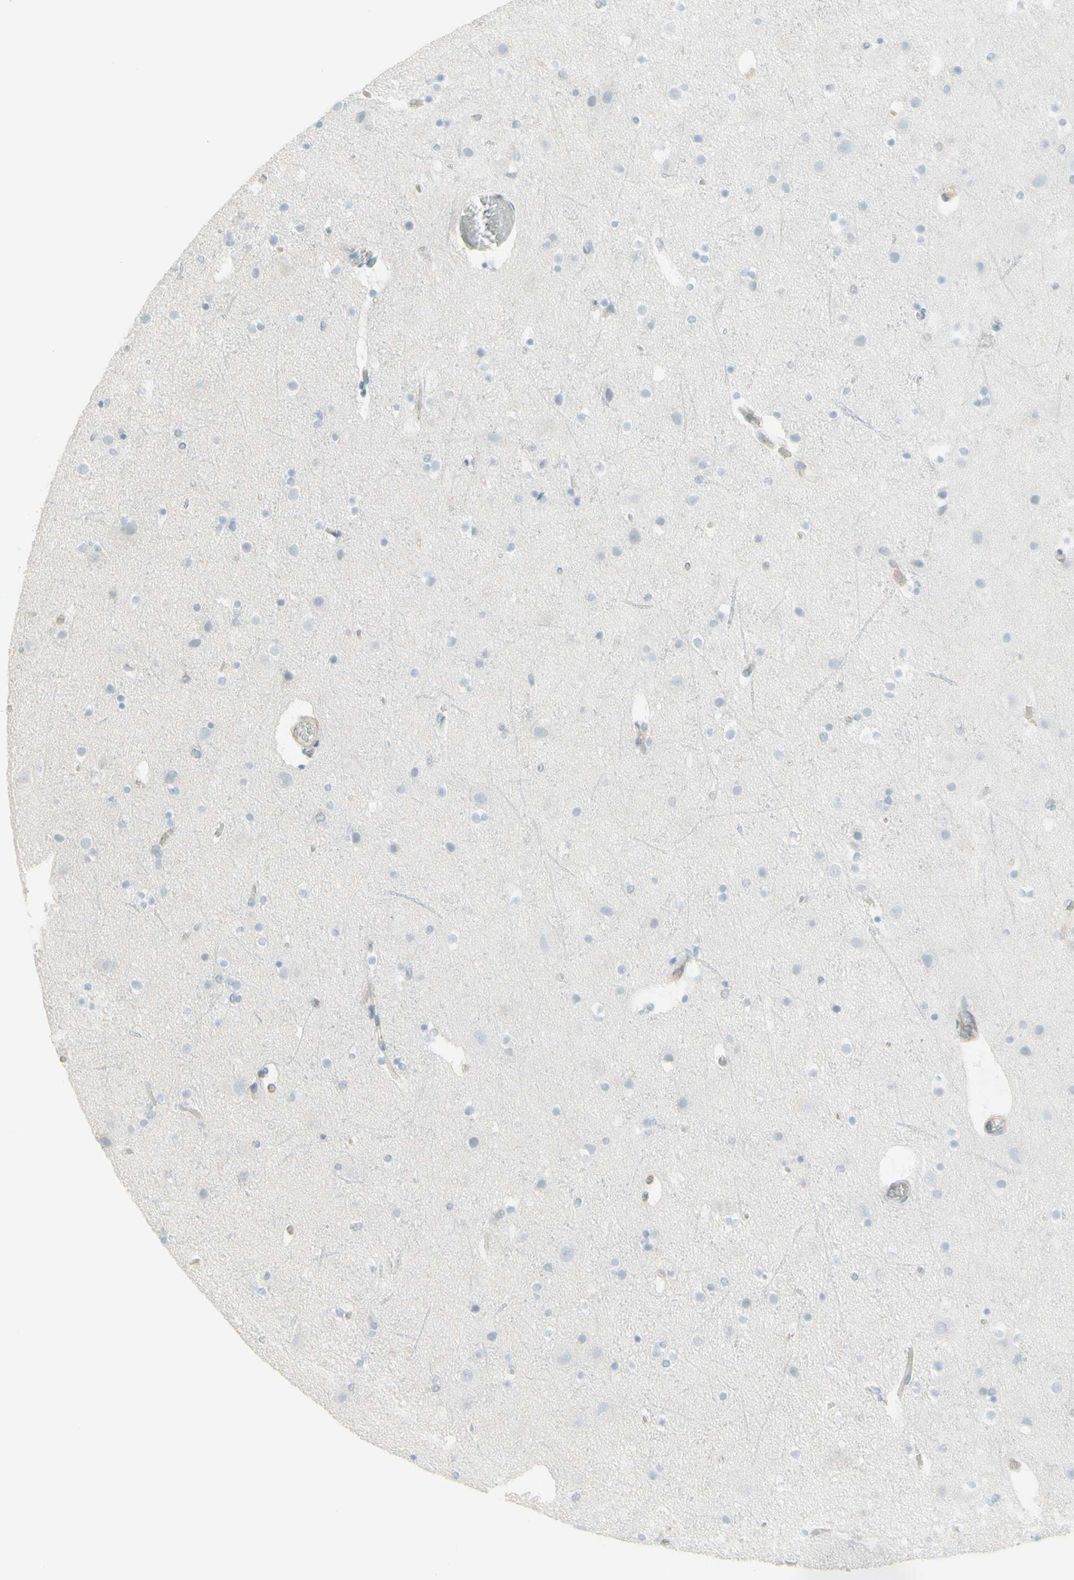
{"staining": {"intensity": "negative", "quantity": "none", "location": "none"}, "tissue": "cerebral cortex", "cell_type": "Endothelial cells", "image_type": "normal", "snomed": [{"axis": "morphology", "description": "Normal tissue, NOS"}, {"axis": "topography", "description": "Cerebral cortex"}], "caption": "The histopathology image exhibits no staining of endothelial cells in unremarkable cerebral cortex.", "gene": "HLA", "patient": {"sex": "male", "age": 45}}